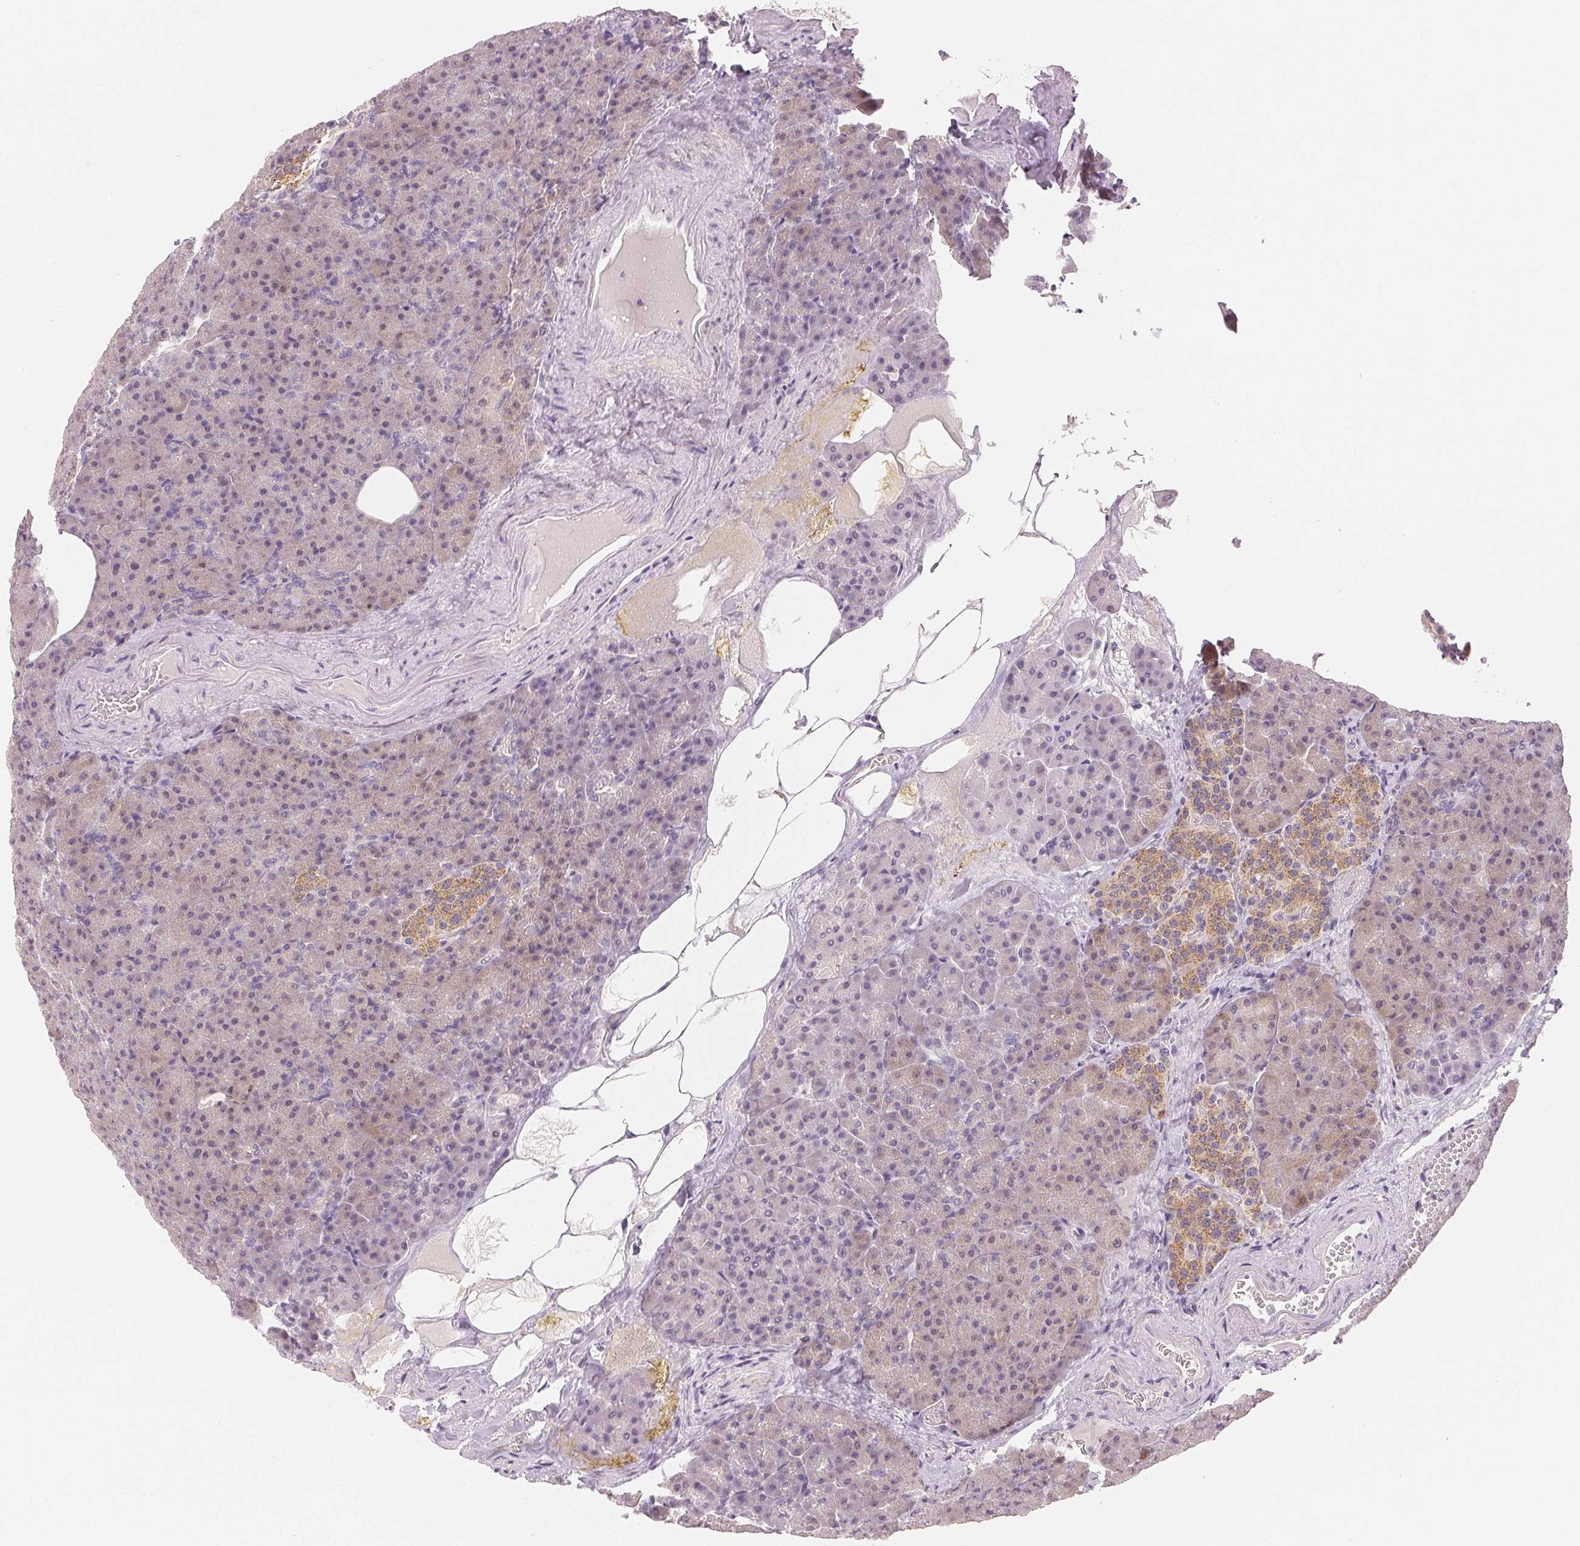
{"staining": {"intensity": "weak", "quantity": "25%-75%", "location": "cytoplasmic/membranous"}, "tissue": "pancreas", "cell_type": "Exocrine glandular cells", "image_type": "normal", "snomed": [{"axis": "morphology", "description": "Normal tissue, NOS"}, {"axis": "topography", "description": "Pancreas"}], "caption": "Exocrine glandular cells reveal low levels of weak cytoplasmic/membranous positivity in about 25%-75% of cells in normal pancreas.", "gene": "MAP1LC3A", "patient": {"sex": "female", "age": 74}}